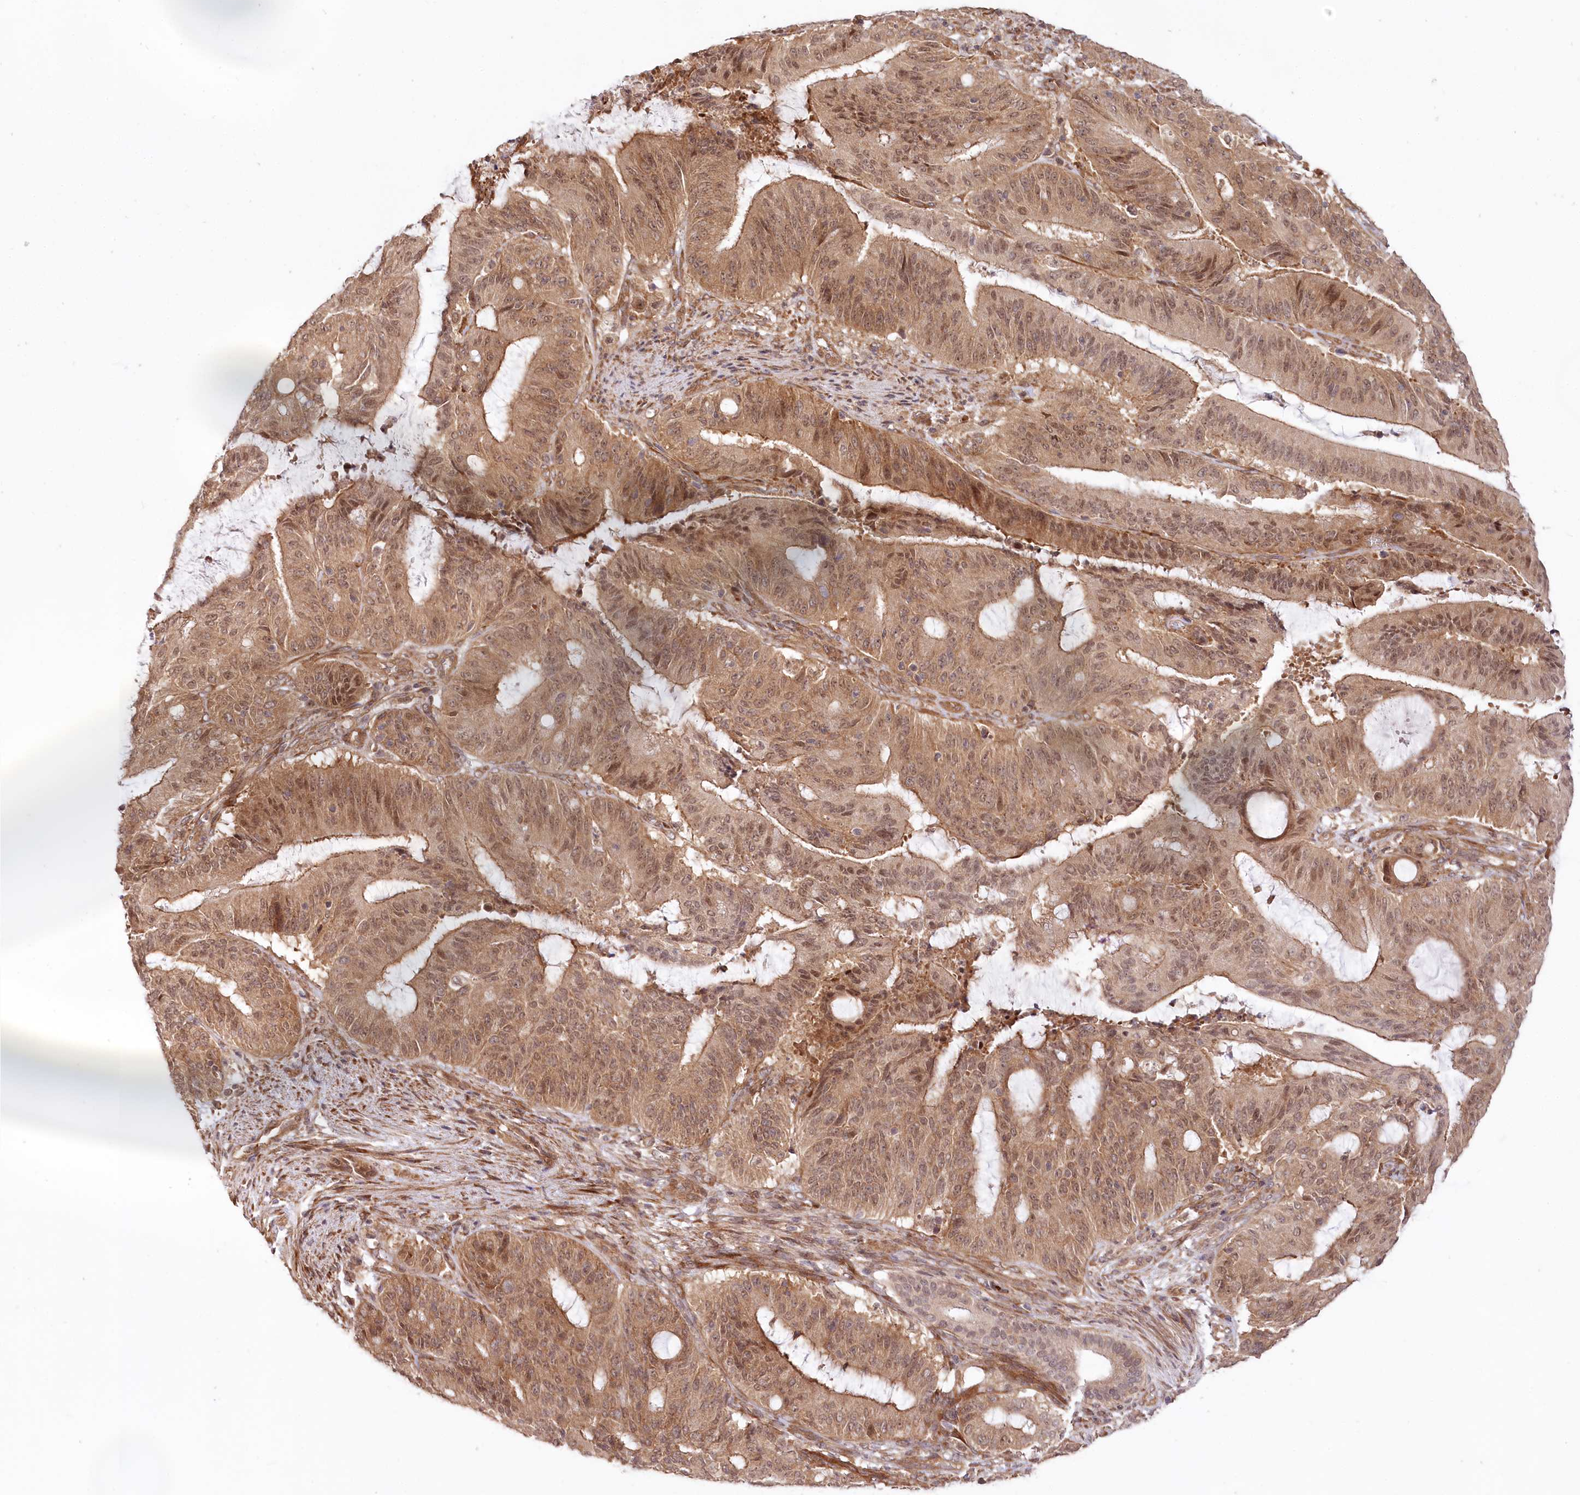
{"staining": {"intensity": "moderate", "quantity": ">75%", "location": "cytoplasmic/membranous,nuclear"}, "tissue": "liver cancer", "cell_type": "Tumor cells", "image_type": "cancer", "snomed": [{"axis": "morphology", "description": "Normal tissue, NOS"}, {"axis": "morphology", "description": "Cholangiocarcinoma"}, {"axis": "topography", "description": "Liver"}, {"axis": "topography", "description": "Peripheral nerve tissue"}], "caption": "Immunohistochemistry (IHC) image of human liver cholangiocarcinoma stained for a protein (brown), which reveals medium levels of moderate cytoplasmic/membranous and nuclear expression in approximately >75% of tumor cells.", "gene": "CEP70", "patient": {"sex": "female", "age": 73}}